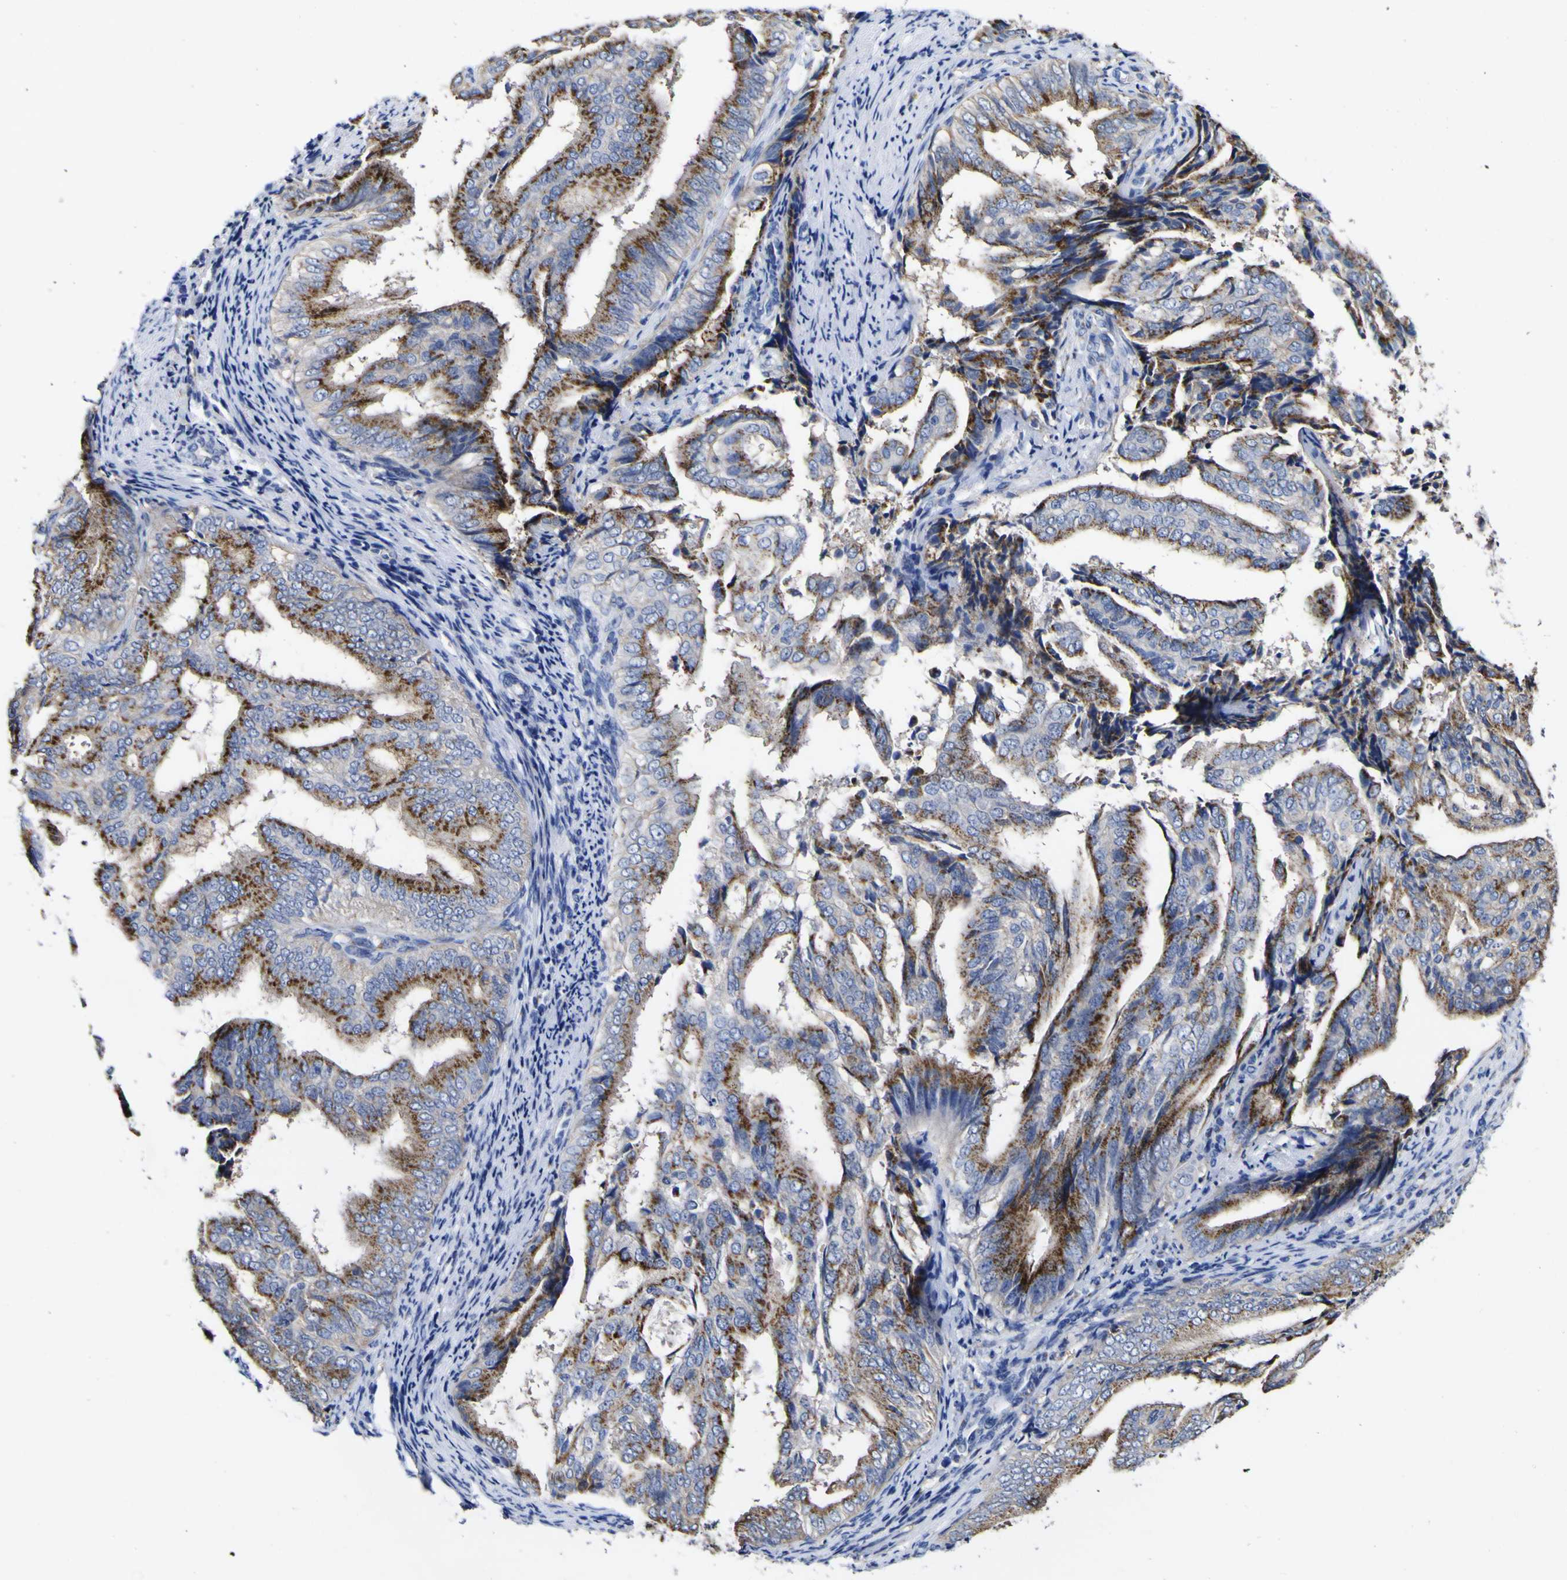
{"staining": {"intensity": "moderate", "quantity": ">75%", "location": "cytoplasmic/membranous"}, "tissue": "endometrial cancer", "cell_type": "Tumor cells", "image_type": "cancer", "snomed": [{"axis": "morphology", "description": "Adenocarcinoma, NOS"}, {"axis": "topography", "description": "Endometrium"}], "caption": "This is a micrograph of IHC staining of adenocarcinoma (endometrial), which shows moderate positivity in the cytoplasmic/membranous of tumor cells.", "gene": "GOLM1", "patient": {"sex": "female", "age": 58}}